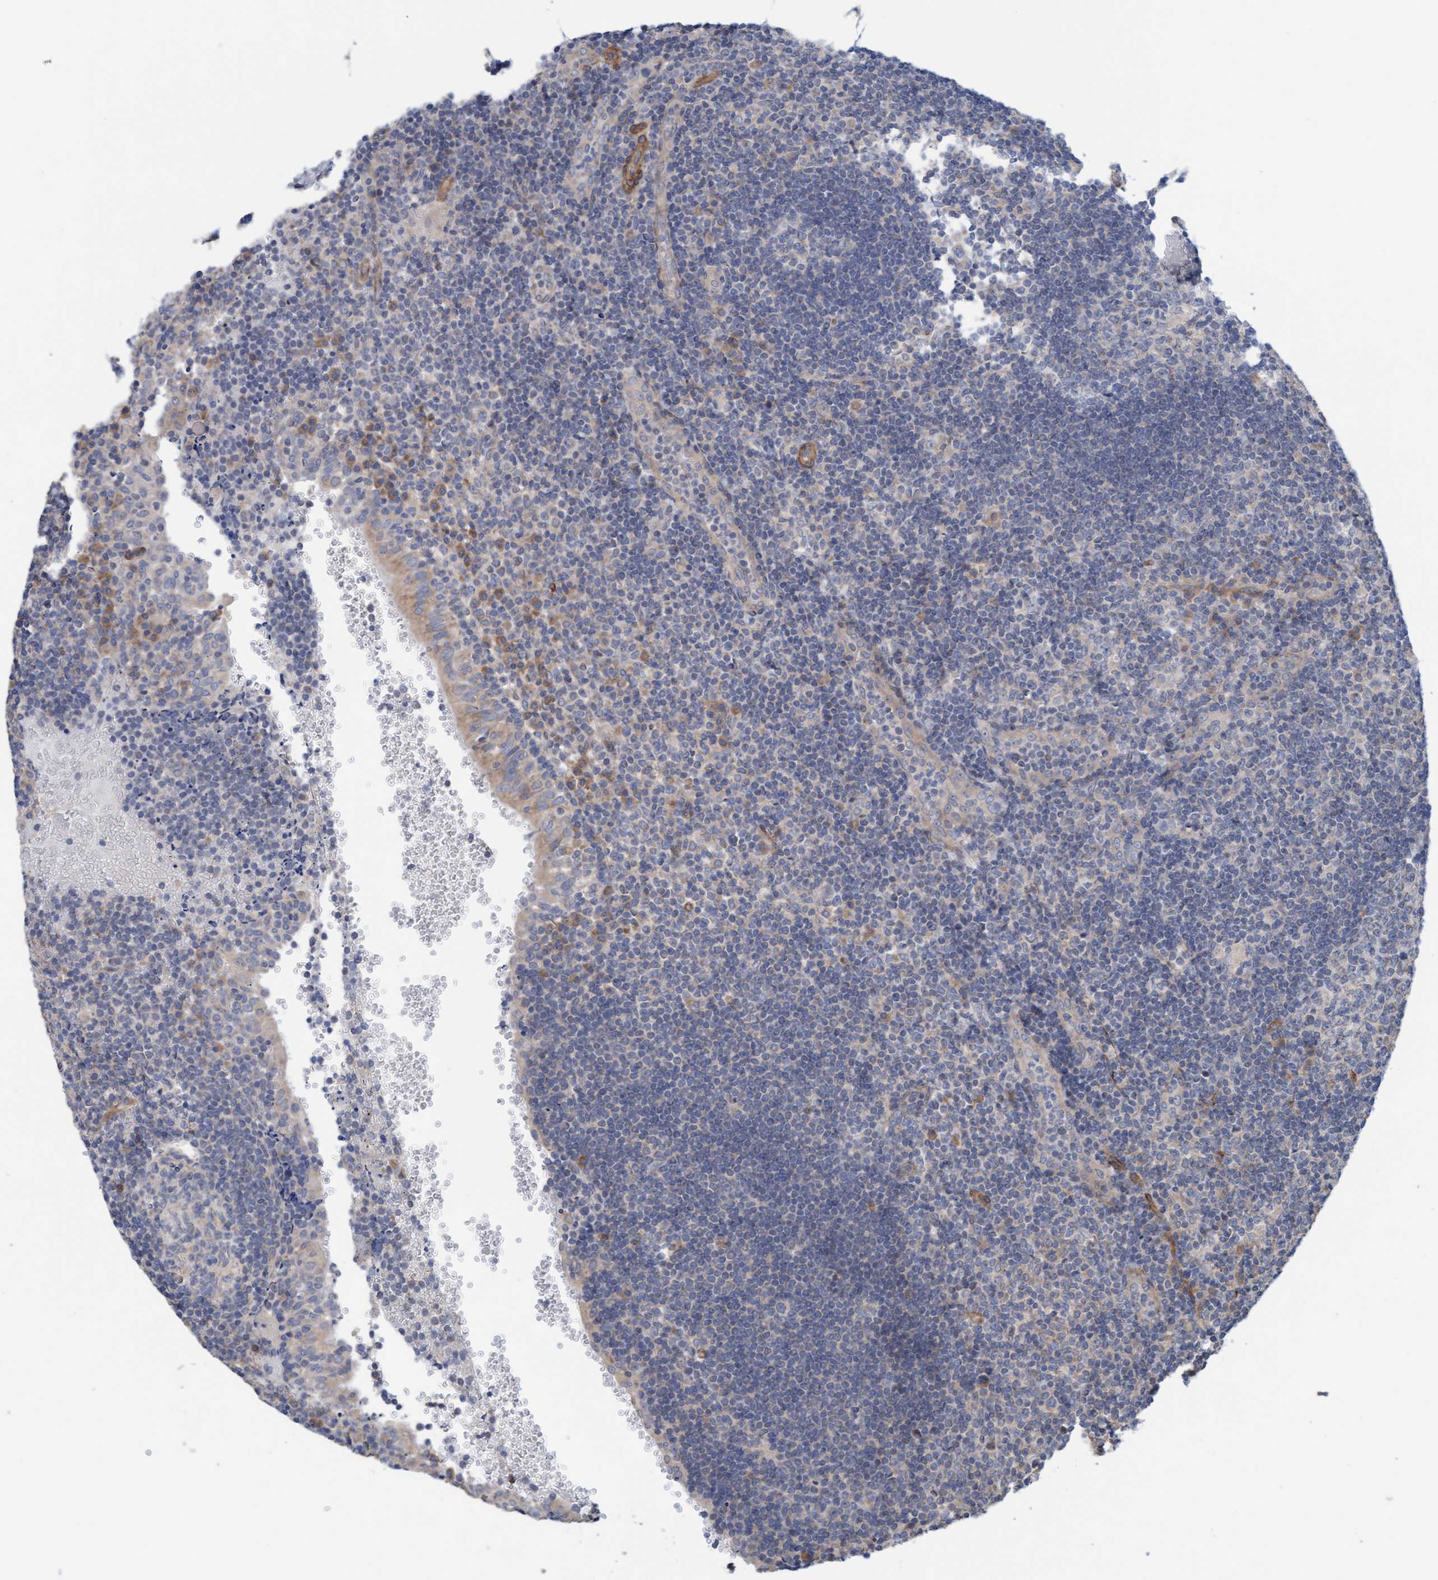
{"staining": {"intensity": "negative", "quantity": "none", "location": "none"}, "tissue": "tonsil", "cell_type": "Germinal center cells", "image_type": "normal", "snomed": [{"axis": "morphology", "description": "Normal tissue, NOS"}, {"axis": "topography", "description": "Tonsil"}], "caption": "Tonsil stained for a protein using IHC demonstrates no expression germinal center cells.", "gene": "CDK5RAP3", "patient": {"sex": "female", "age": 40}}